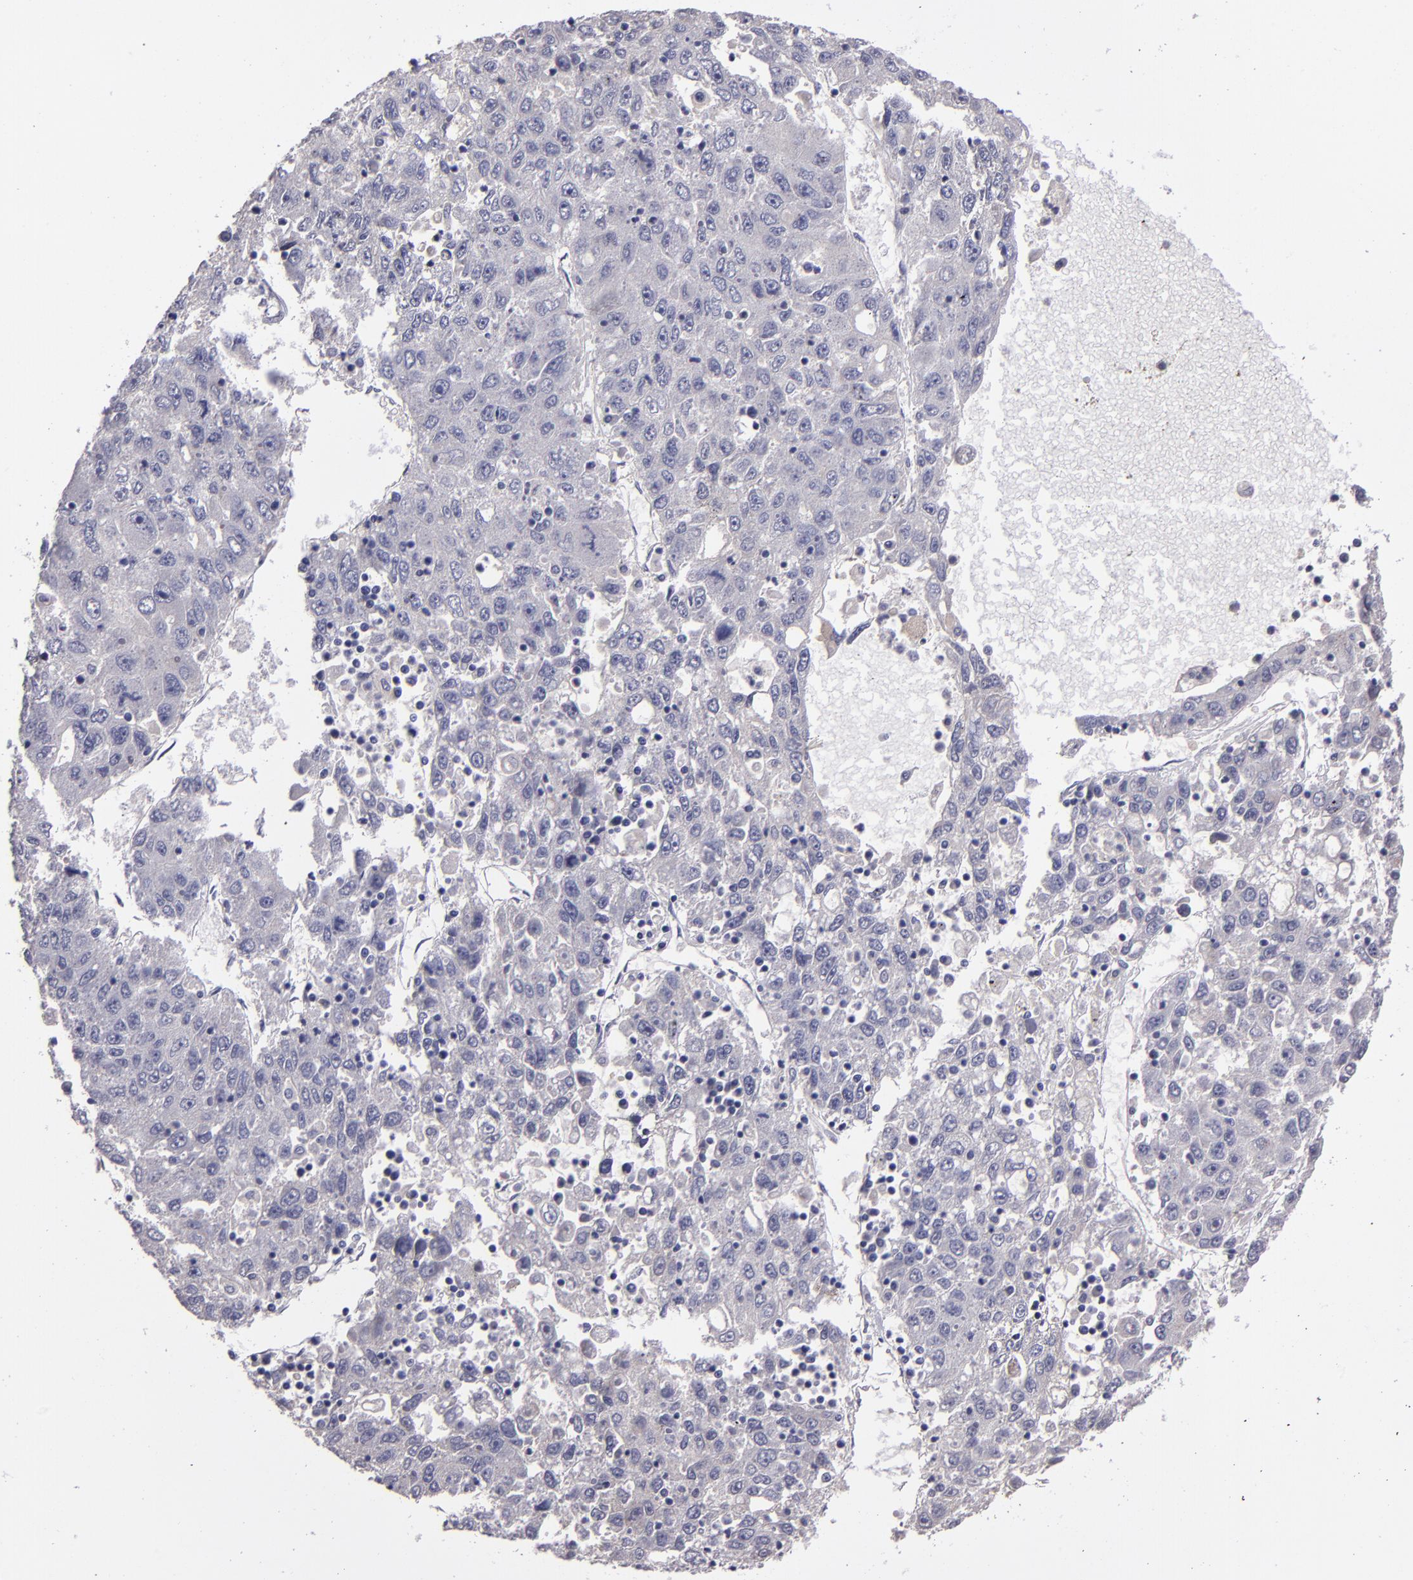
{"staining": {"intensity": "negative", "quantity": "none", "location": "none"}, "tissue": "liver cancer", "cell_type": "Tumor cells", "image_type": "cancer", "snomed": [{"axis": "morphology", "description": "Carcinoma, Hepatocellular, NOS"}, {"axis": "topography", "description": "Liver"}], "caption": "Photomicrograph shows no protein positivity in tumor cells of hepatocellular carcinoma (liver) tissue. The staining is performed using DAB brown chromogen with nuclei counter-stained in using hematoxylin.", "gene": "MASP1", "patient": {"sex": "male", "age": 49}}